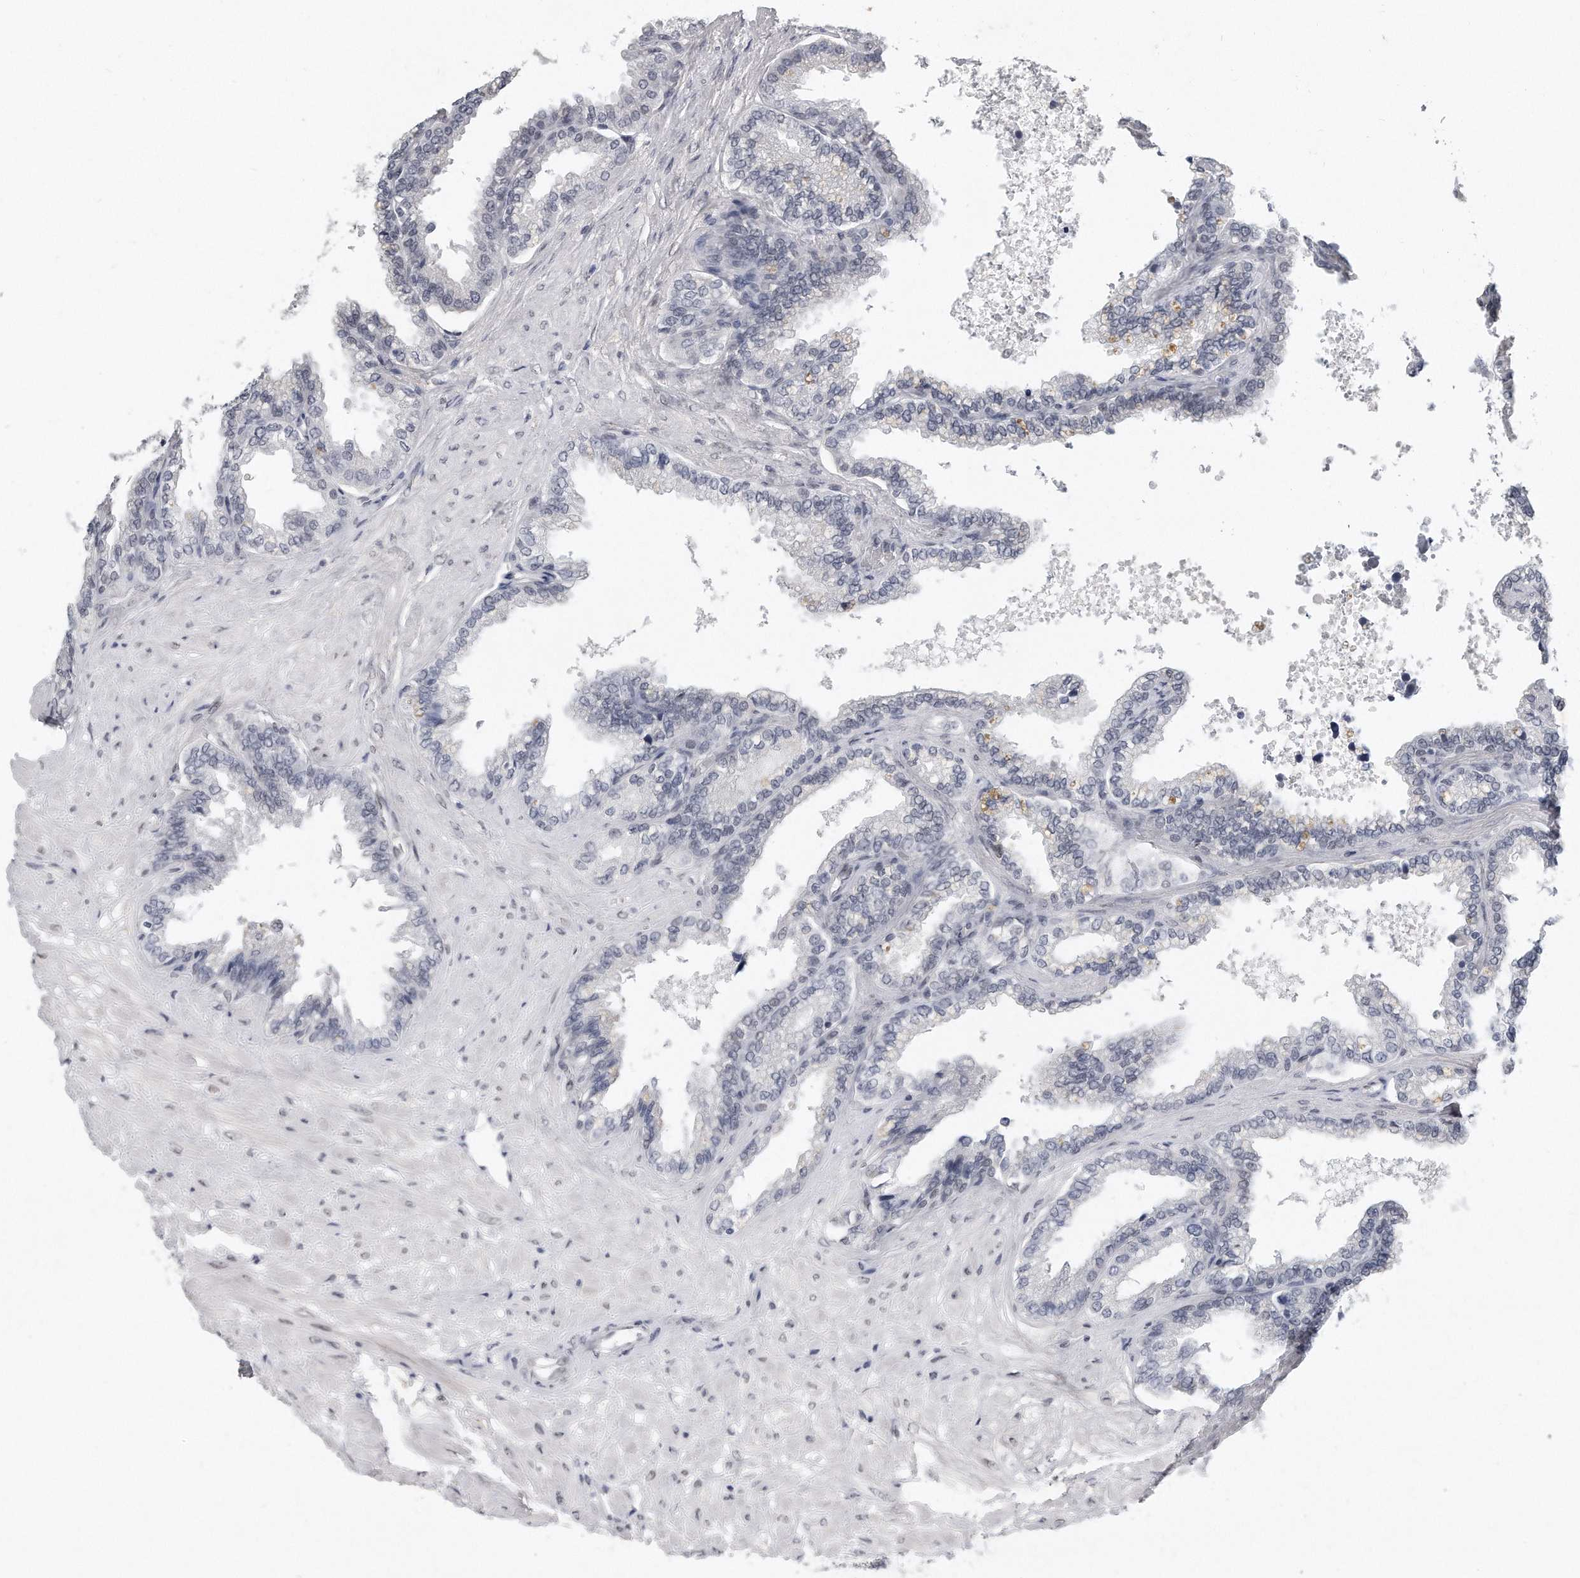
{"staining": {"intensity": "negative", "quantity": "none", "location": "none"}, "tissue": "seminal vesicle", "cell_type": "Glandular cells", "image_type": "normal", "snomed": [{"axis": "morphology", "description": "Normal tissue, NOS"}, {"axis": "topography", "description": "Seminal veicle"}], "caption": "IHC image of benign seminal vesicle stained for a protein (brown), which displays no positivity in glandular cells.", "gene": "CTBP2", "patient": {"sex": "male", "age": 46}}